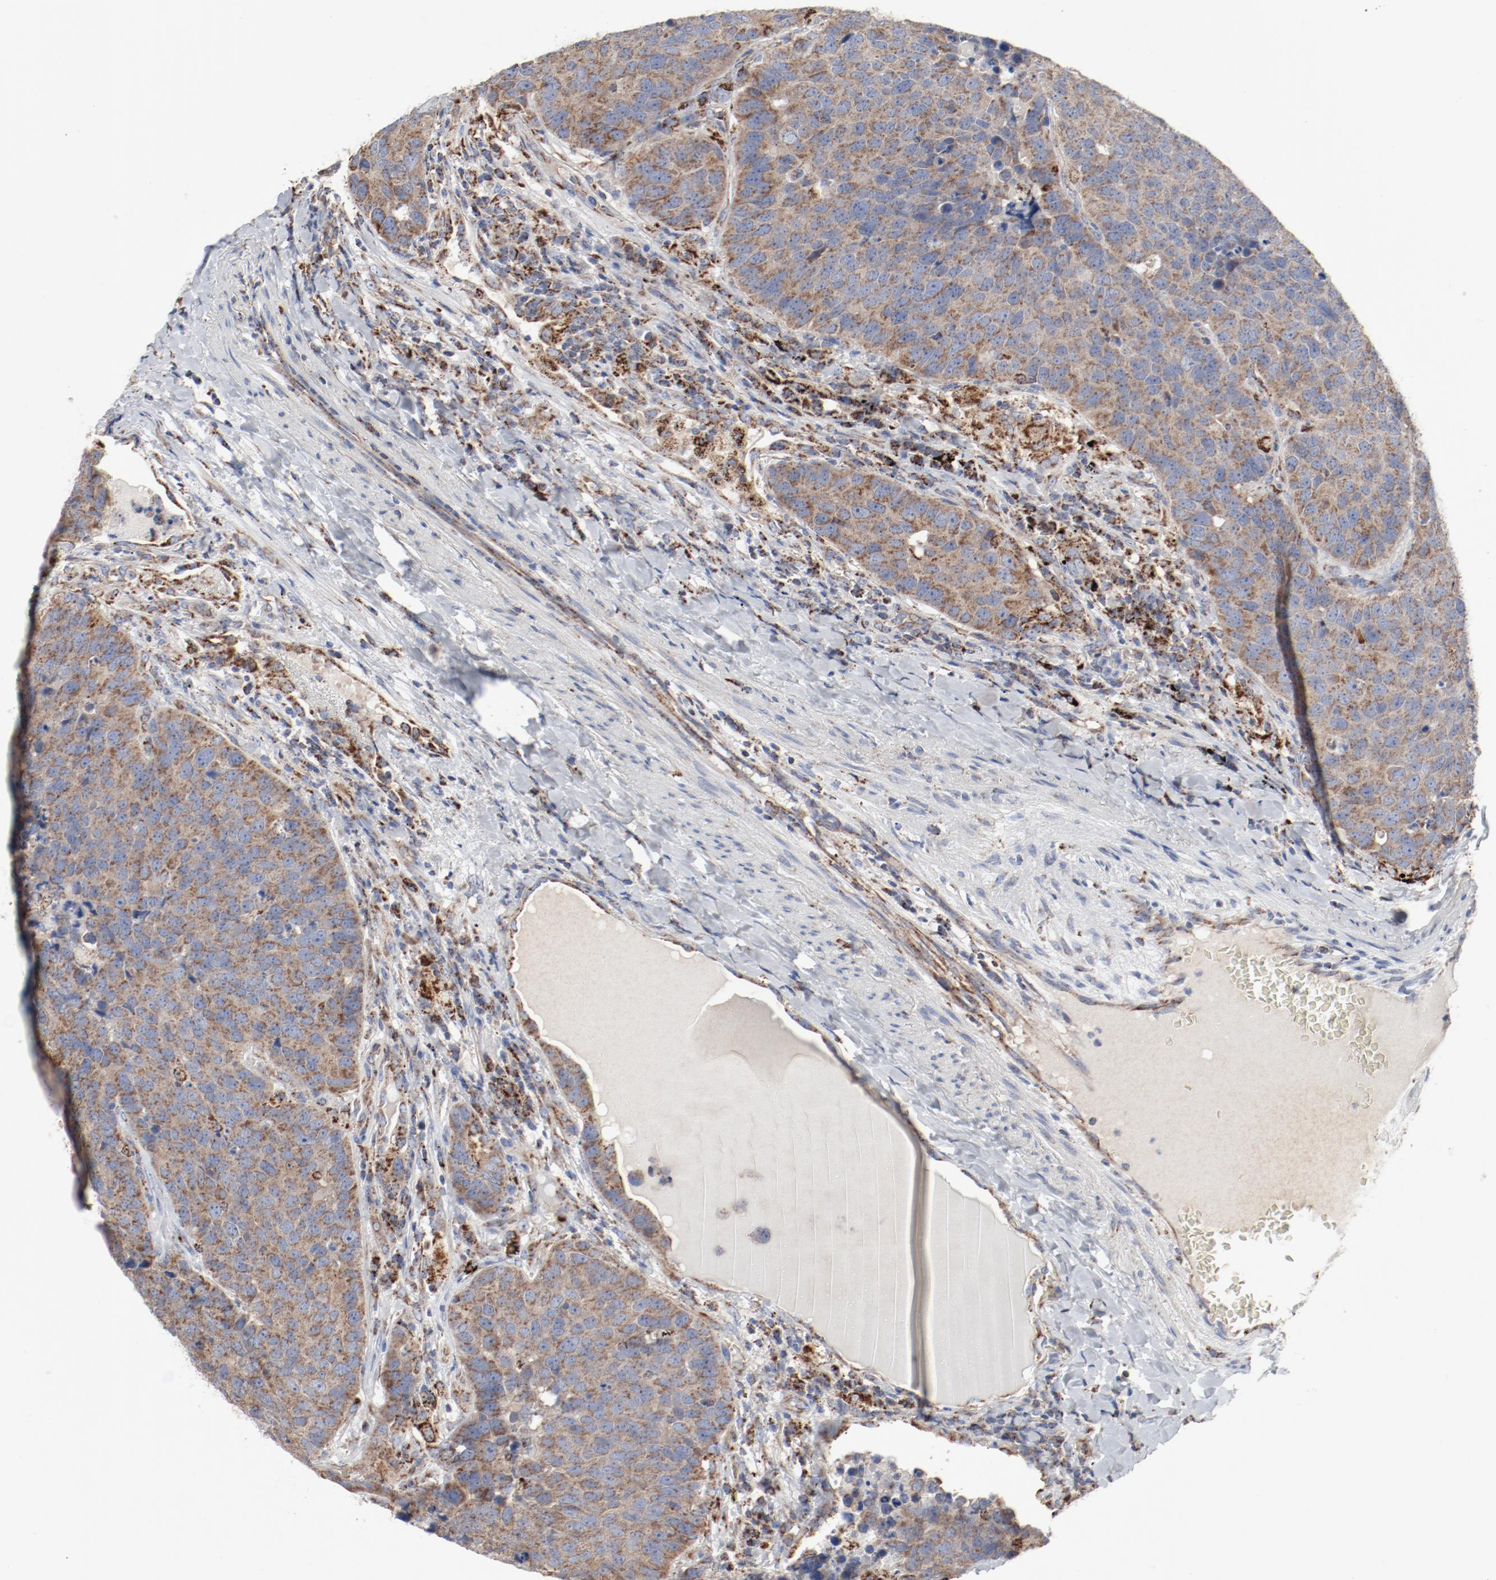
{"staining": {"intensity": "weak", "quantity": ">75%", "location": "cytoplasmic/membranous"}, "tissue": "carcinoid", "cell_type": "Tumor cells", "image_type": "cancer", "snomed": [{"axis": "morphology", "description": "Carcinoid, malignant, NOS"}, {"axis": "topography", "description": "Lung"}], "caption": "Weak cytoplasmic/membranous protein staining is identified in about >75% of tumor cells in carcinoid.", "gene": "SETD3", "patient": {"sex": "male", "age": 60}}